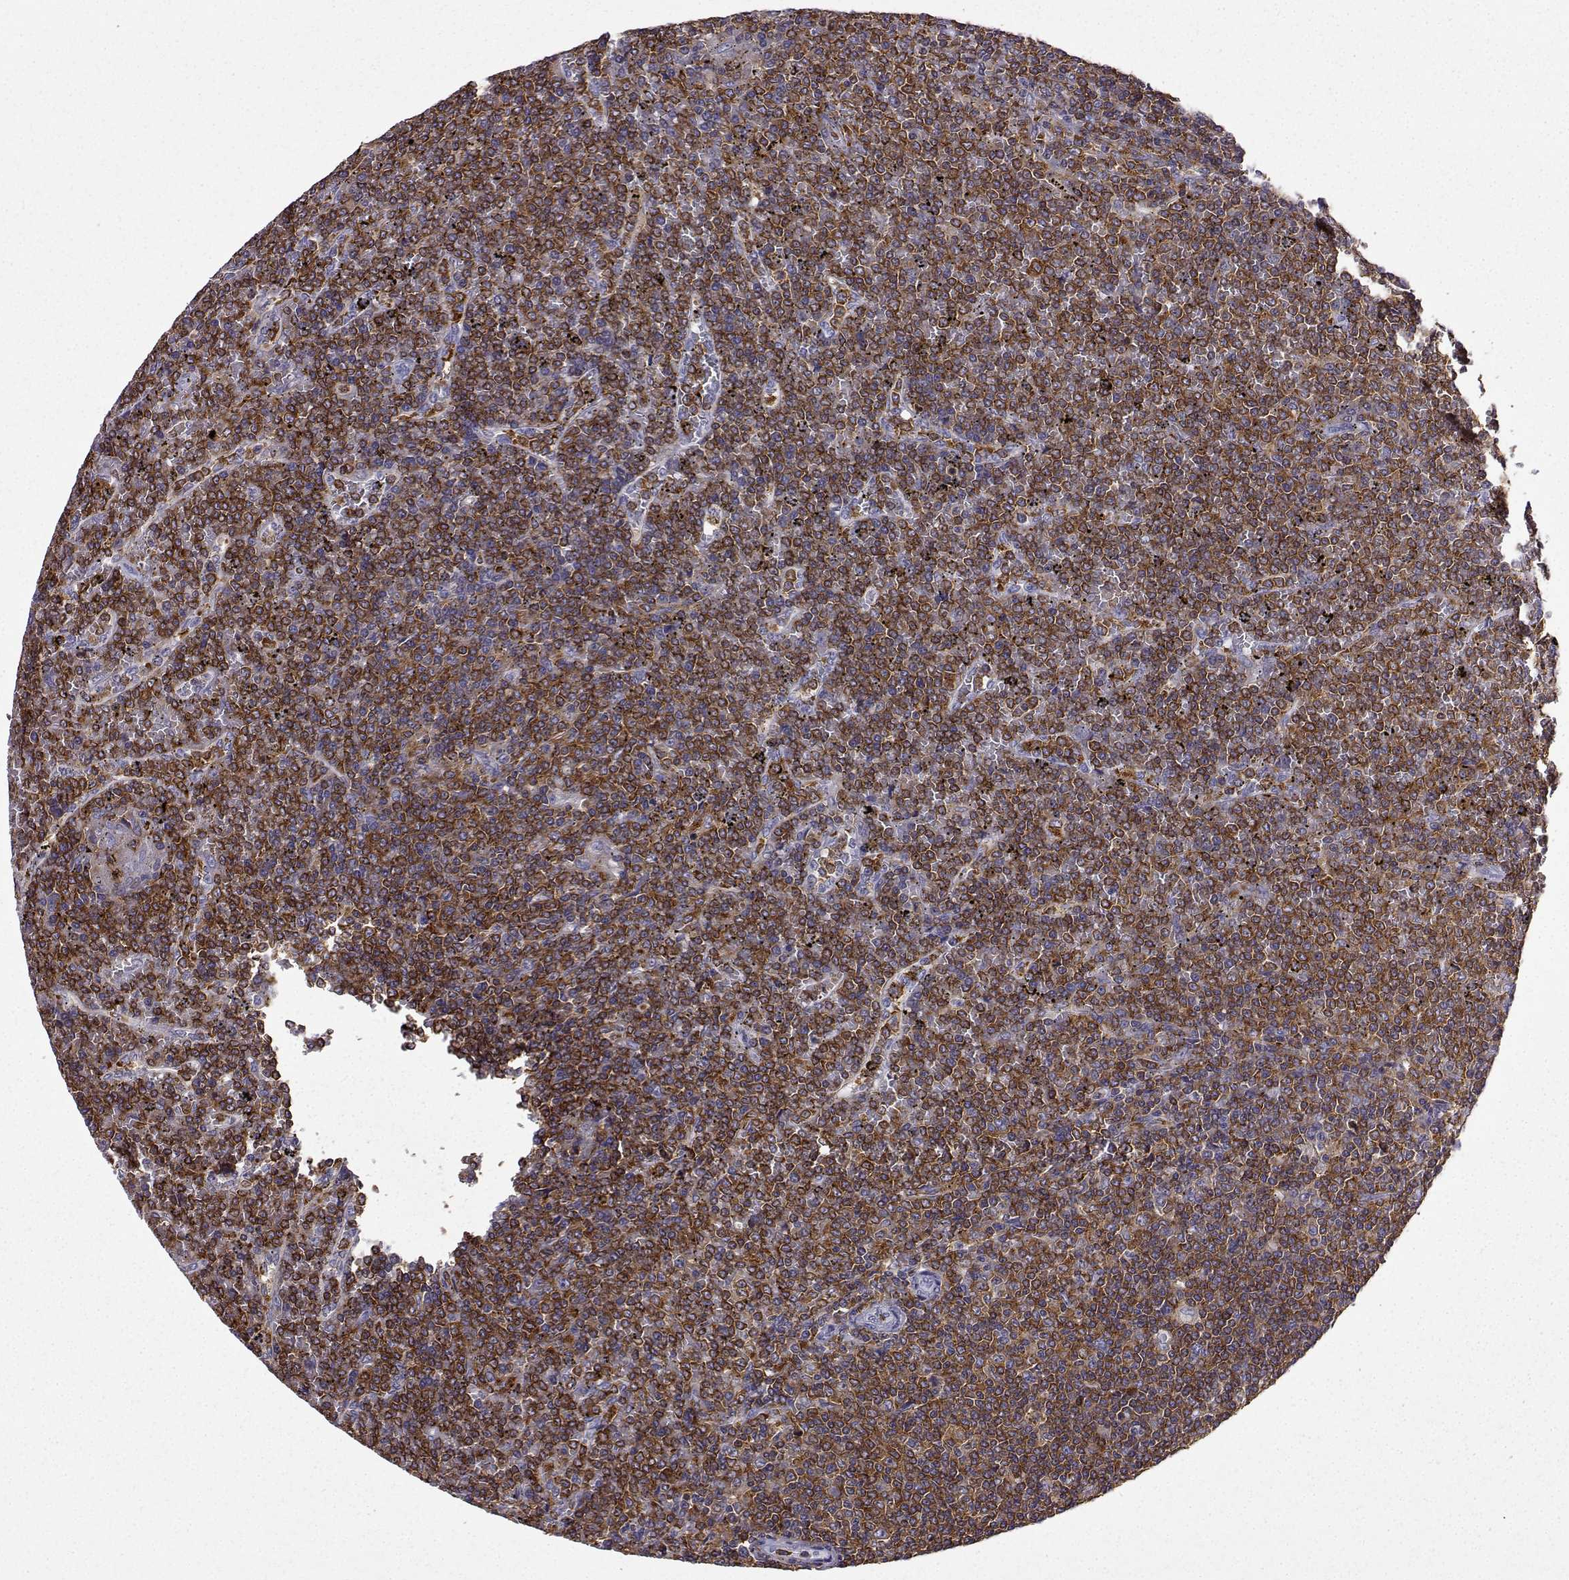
{"staining": {"intensity": "strong", "quantity": ">75%", "location": "cytoplasmic/membranous"}, "tissue": "lymphoma", "cell_type": "Tumor cells", "image_type": "cancer", "snomed": [{"axis": "morphology", "description": "Malignant lymphoma, non-Hodgkin's type, Low grade"}, {"axis": "topography", "description": "Spleen"}], "caption": "Immunohistochemistry (IHC) of lymphoma exhibits high levels of strong cytoplasmic/membranous positivity in approximately >75% of tumor cells. (IHC, brightfield microscopy, high magnification).", "gene": "DOCK10", "patient": {"sex": "female", "age": 19}}